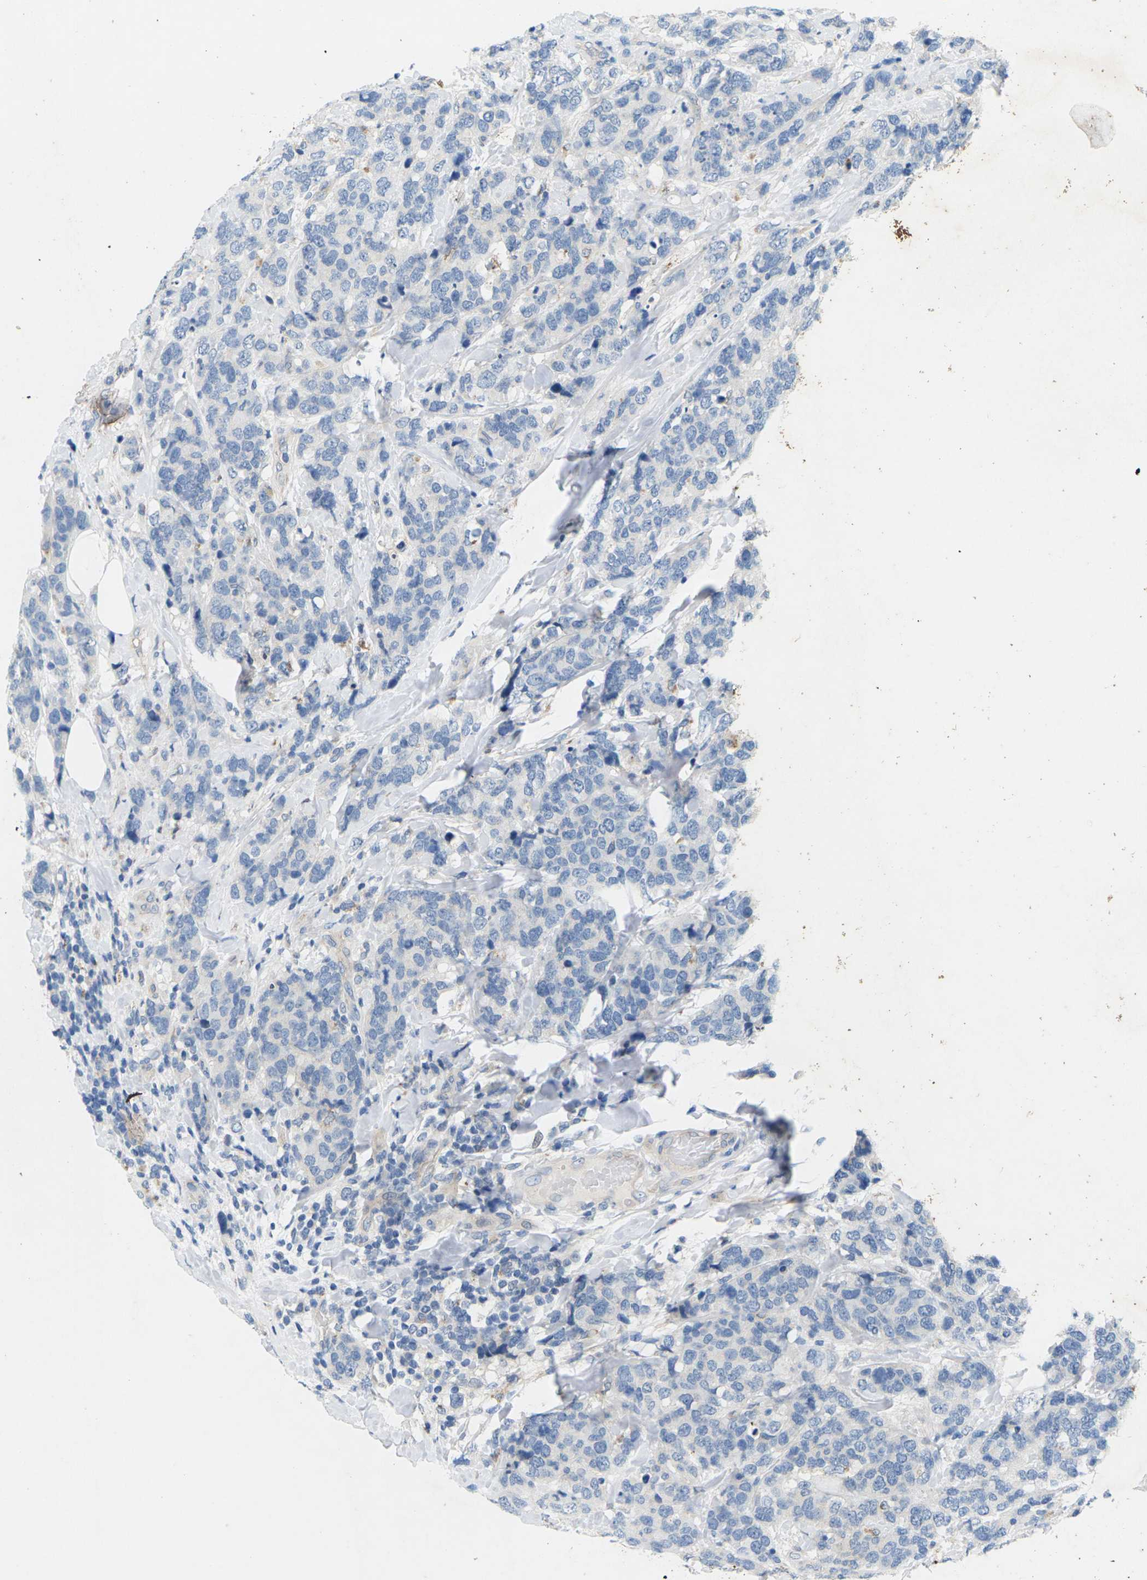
{"staining": {"intensity": "negative", "quantity": "none", "location": "none"}, "tissue": "breast cancer", "cell_type": "Tumor cells", "image_type": "cancer", "snomed": [{"axis": "morphology", "description": "Lobular carcinoma"}, {"axis": "topography", "description": "Breast"}], "caption": "The immunohistochemistry (IHC) image has no significant expression in tumor cells of lobular carcinoma (breast) tissue.", "gene": "ITGA5", "patient": {"sex": "female", "age": 59}}